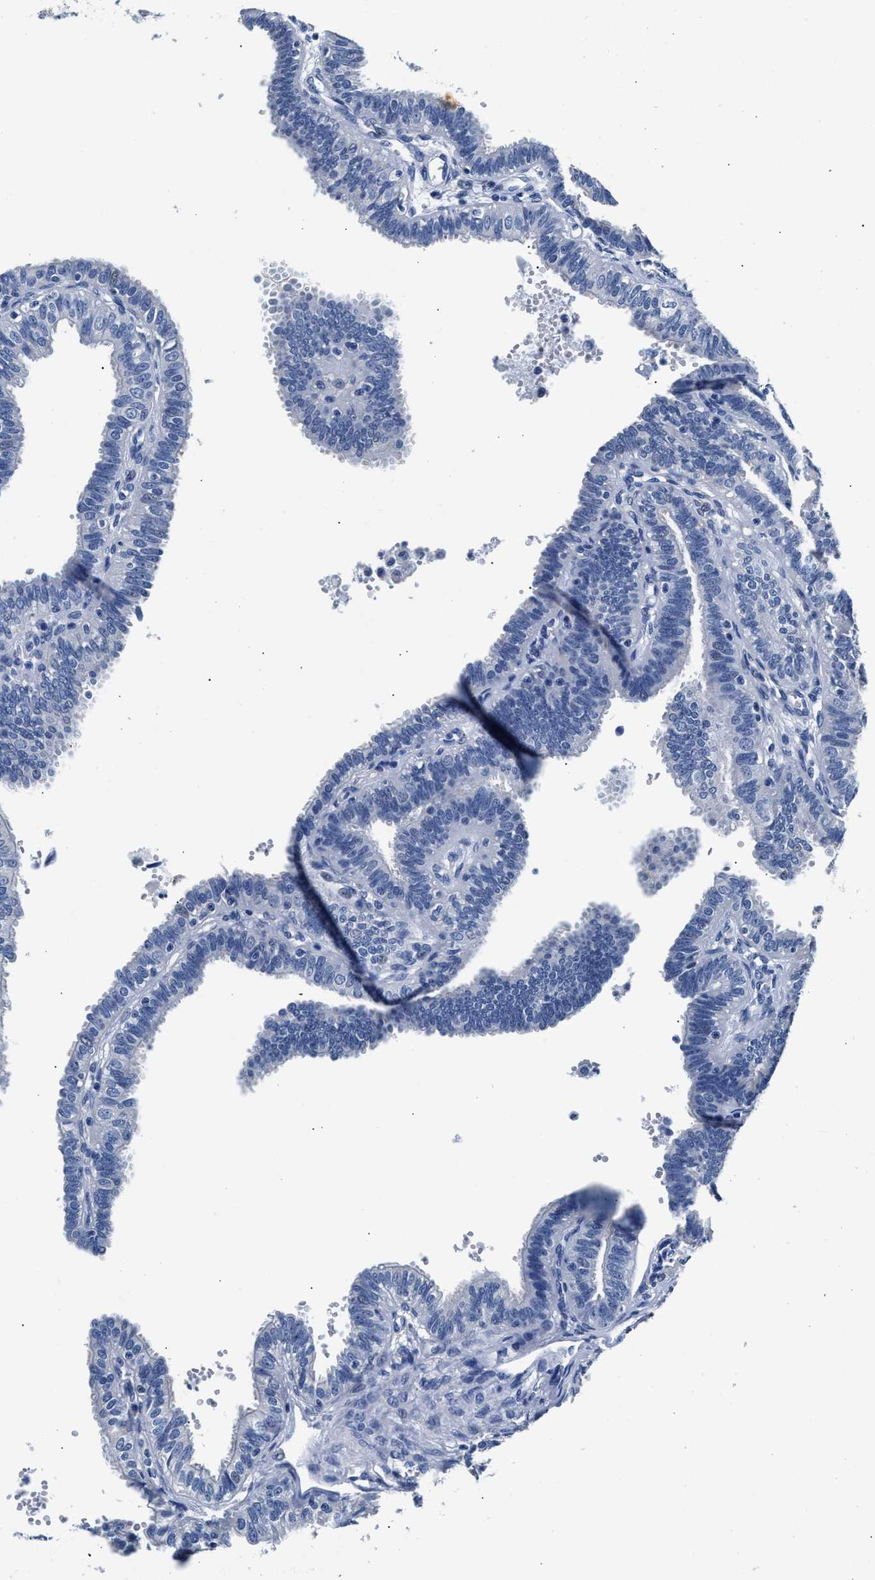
{"staining": {"intensity": "negative", "quantity": "none", "location": "none"}, "tissue": "fallopian tube", "cell_type": "Glandular cells", "image_type": "normal", "snomed": [{"axis": "morphology", "description": "Normal tissue, NOS"}, {"axis": "topography", "description": "Fallopian tube"}, {"axis": "topography", "description": "Placenta"}], "caption": "DAB immunohistochemical staining of unremarkable fallopian tube displays no significant expression in glandular cells.", "gene": "GSTM1", "patient": {"sex": "female", "age": 34}}